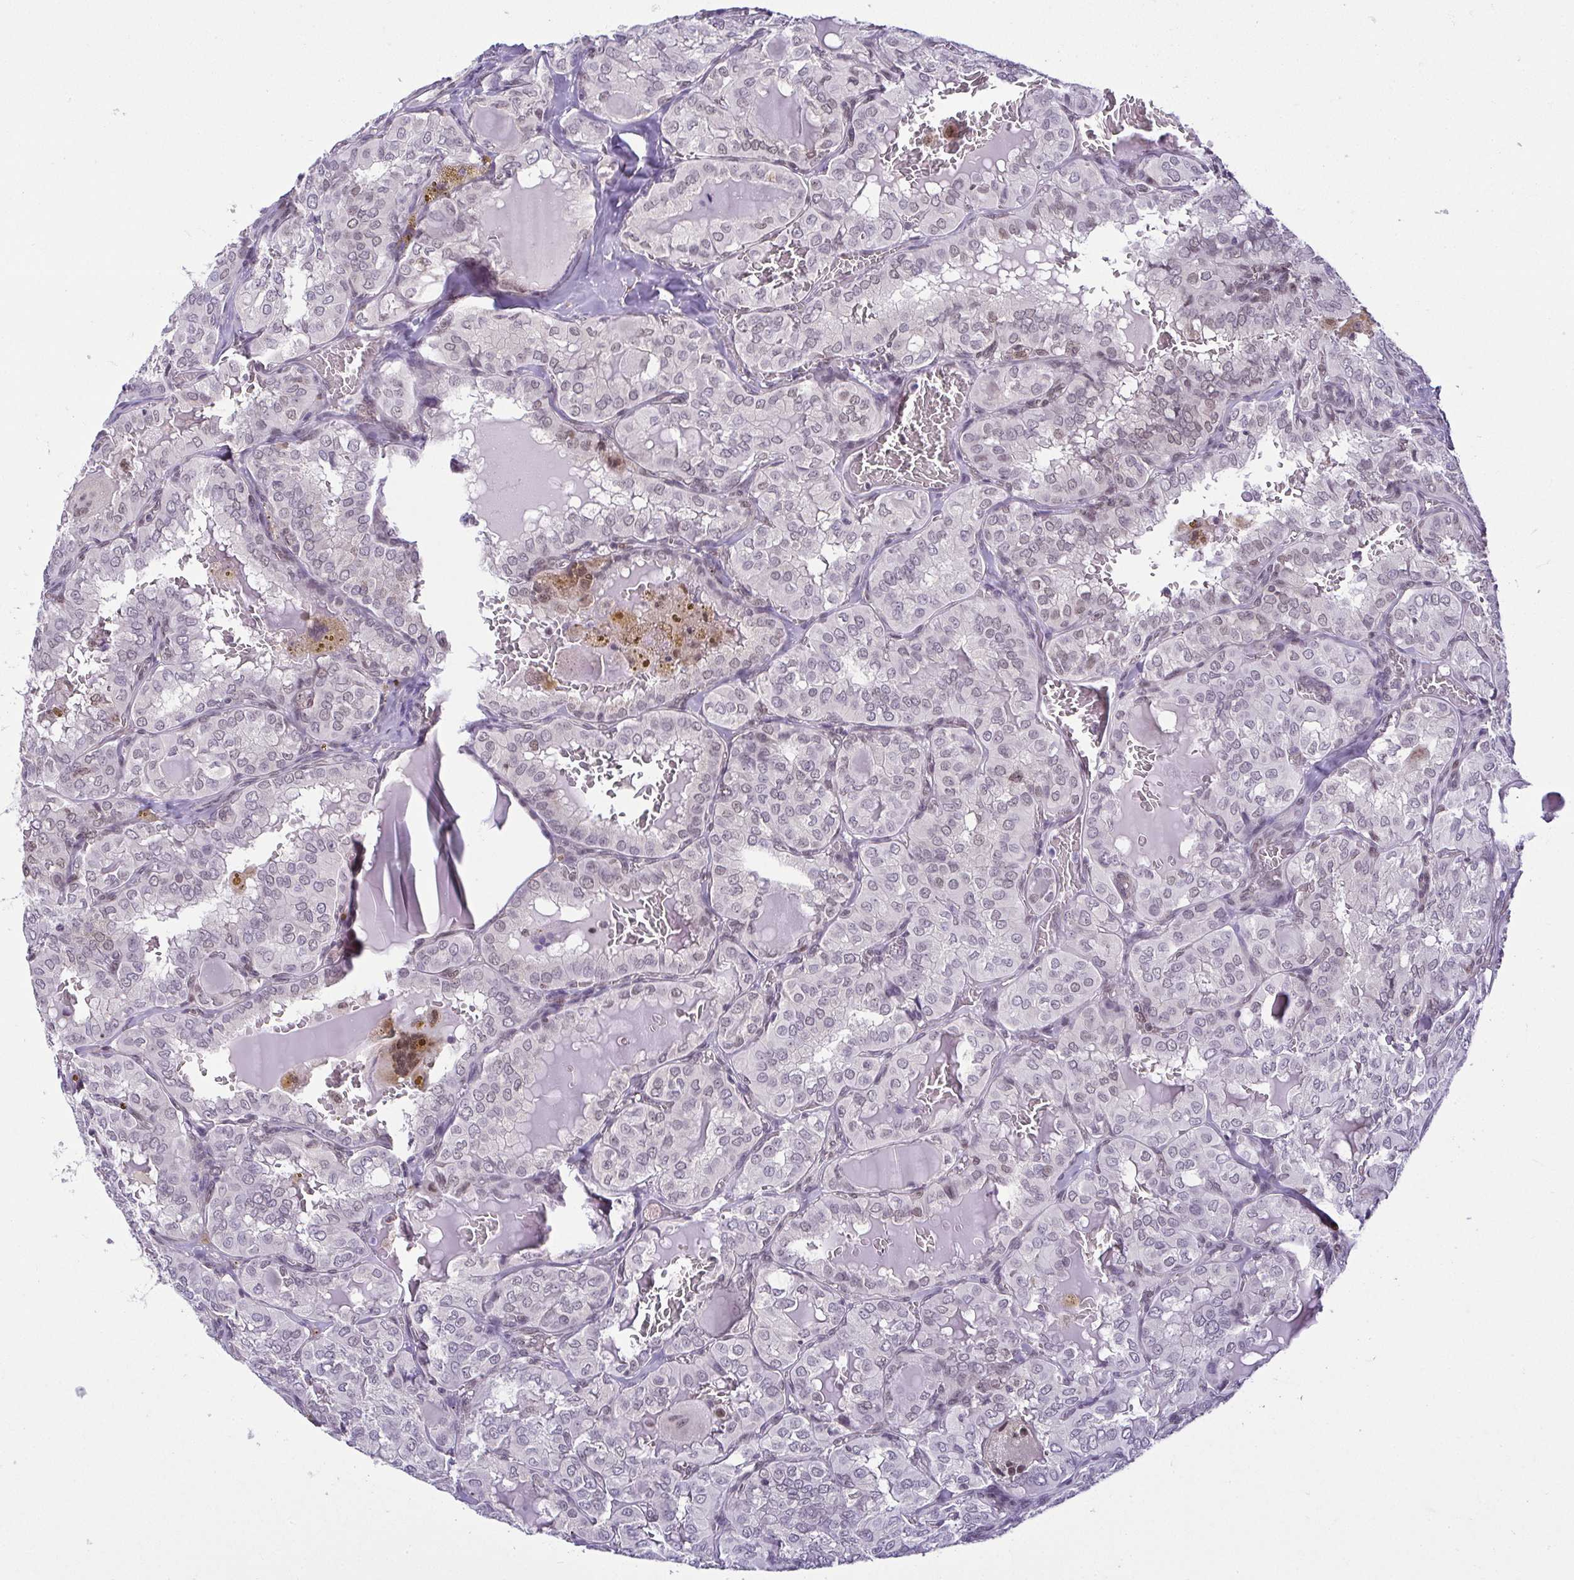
{"staining": {"intensity": "weak", "quantity": "<25%", "location": "nuclear"}, "tissue": "thyroid cancer", "cell_type": "Tumor cells", "image_type": "cancer", "snomed": [{"axis": "morphology", "description": "Papillary adenocarcinoma, NOS"}, {"axis": "topography", "description": "Thyroid gland"}], "caption": "Immunohistochemistry of papillary adenocarcinoma (thyroid) reveals no staining in tumor cells.", "gene": "RBM3", "patient": {"sex": "male", "age": 20}}